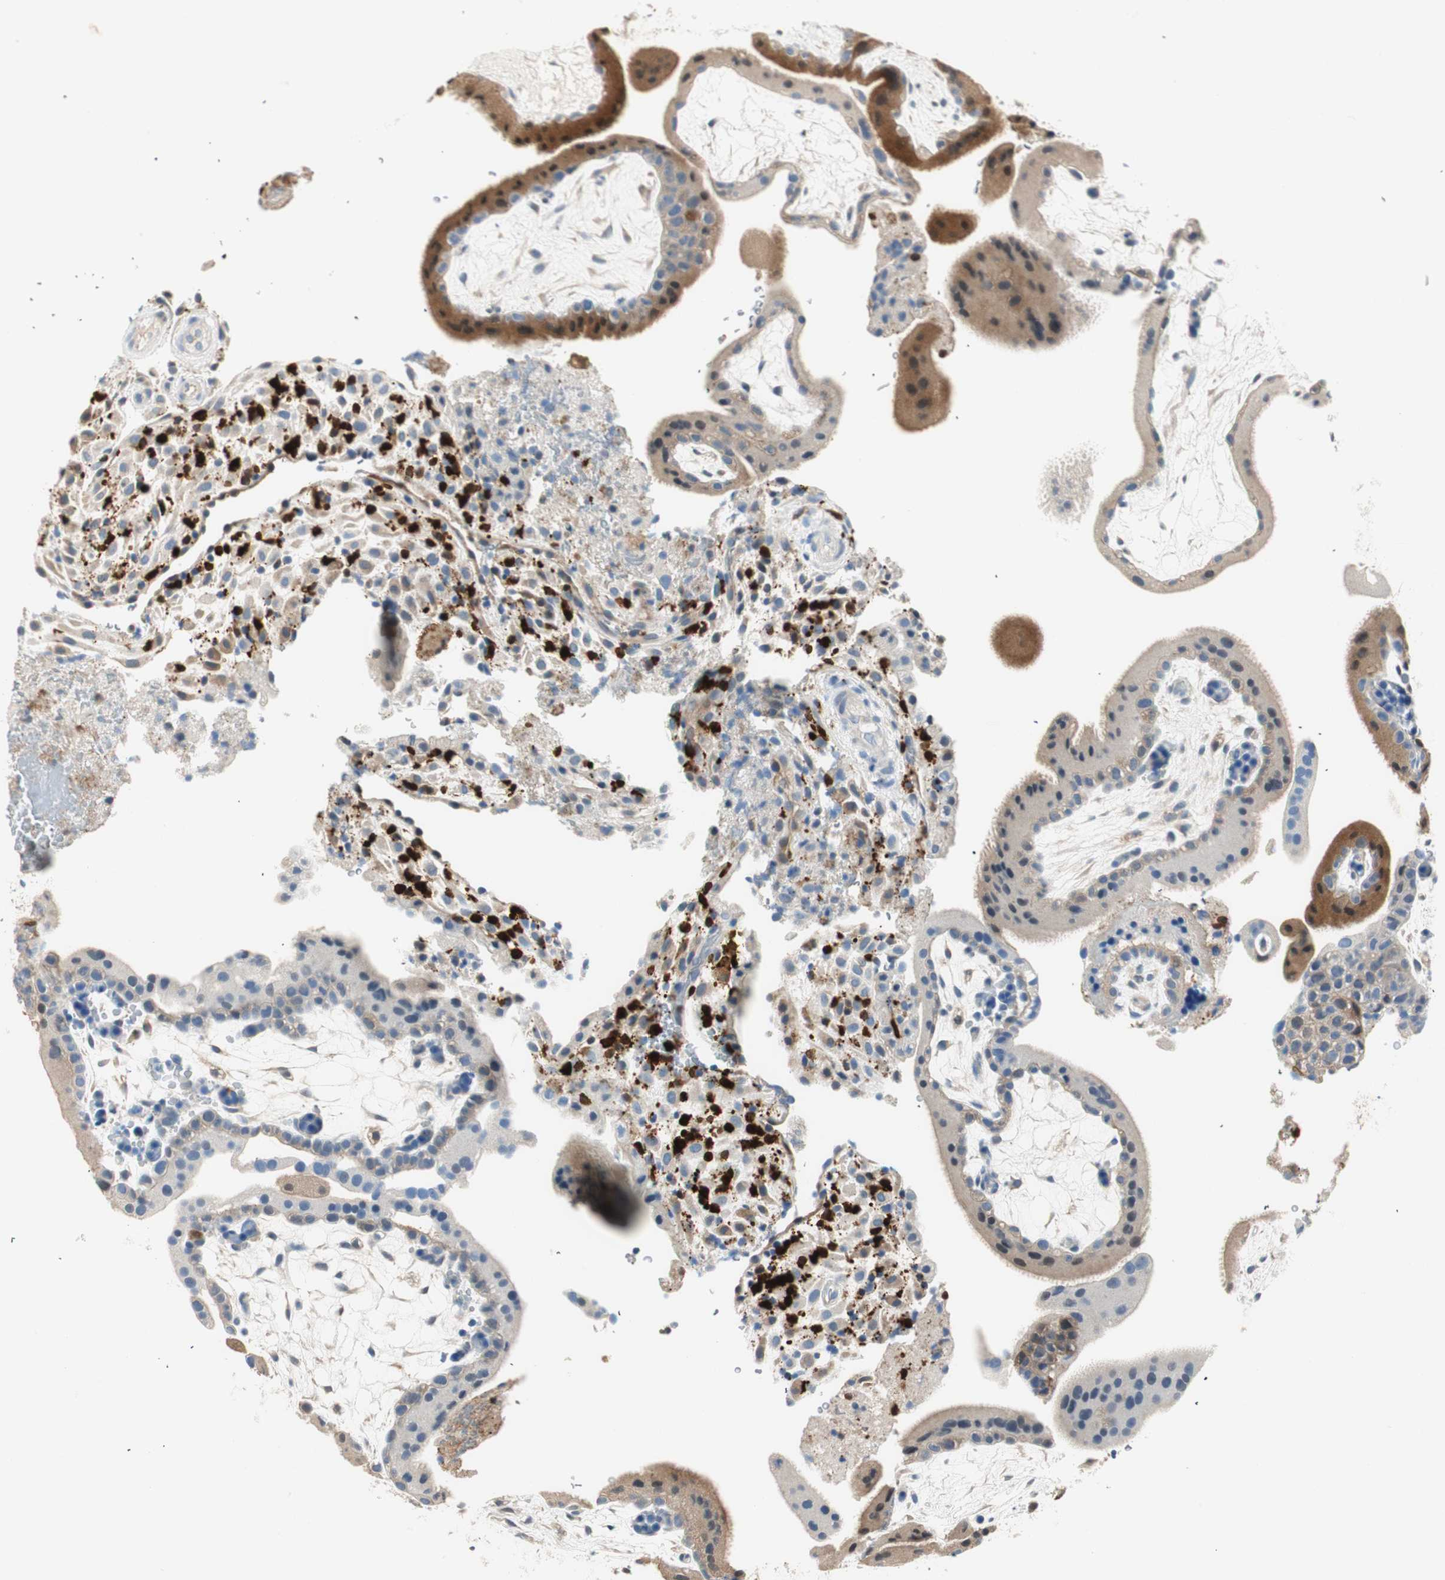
{"staining": {"intensity": "weak", "quantity": "<25%", "location": "cytoplasmic/membranous"}, "tissue": "placenta", "cell_type": "Decidual cells", "image_type": "normal", "snomed": [{"axis": "morphology", "description": "Normal tissue, NOS"}, {"axis": "topography", "description": "Placenta"}], "caption": "Immunohistochemistry micrograph of benign placenta: human placenta stained with DAB (3,3'-diaminobenzidine) displays no significant protein staining in decidual cells.", "gene": "COTL1", "patient": {"sex": "female", "age": 19}}